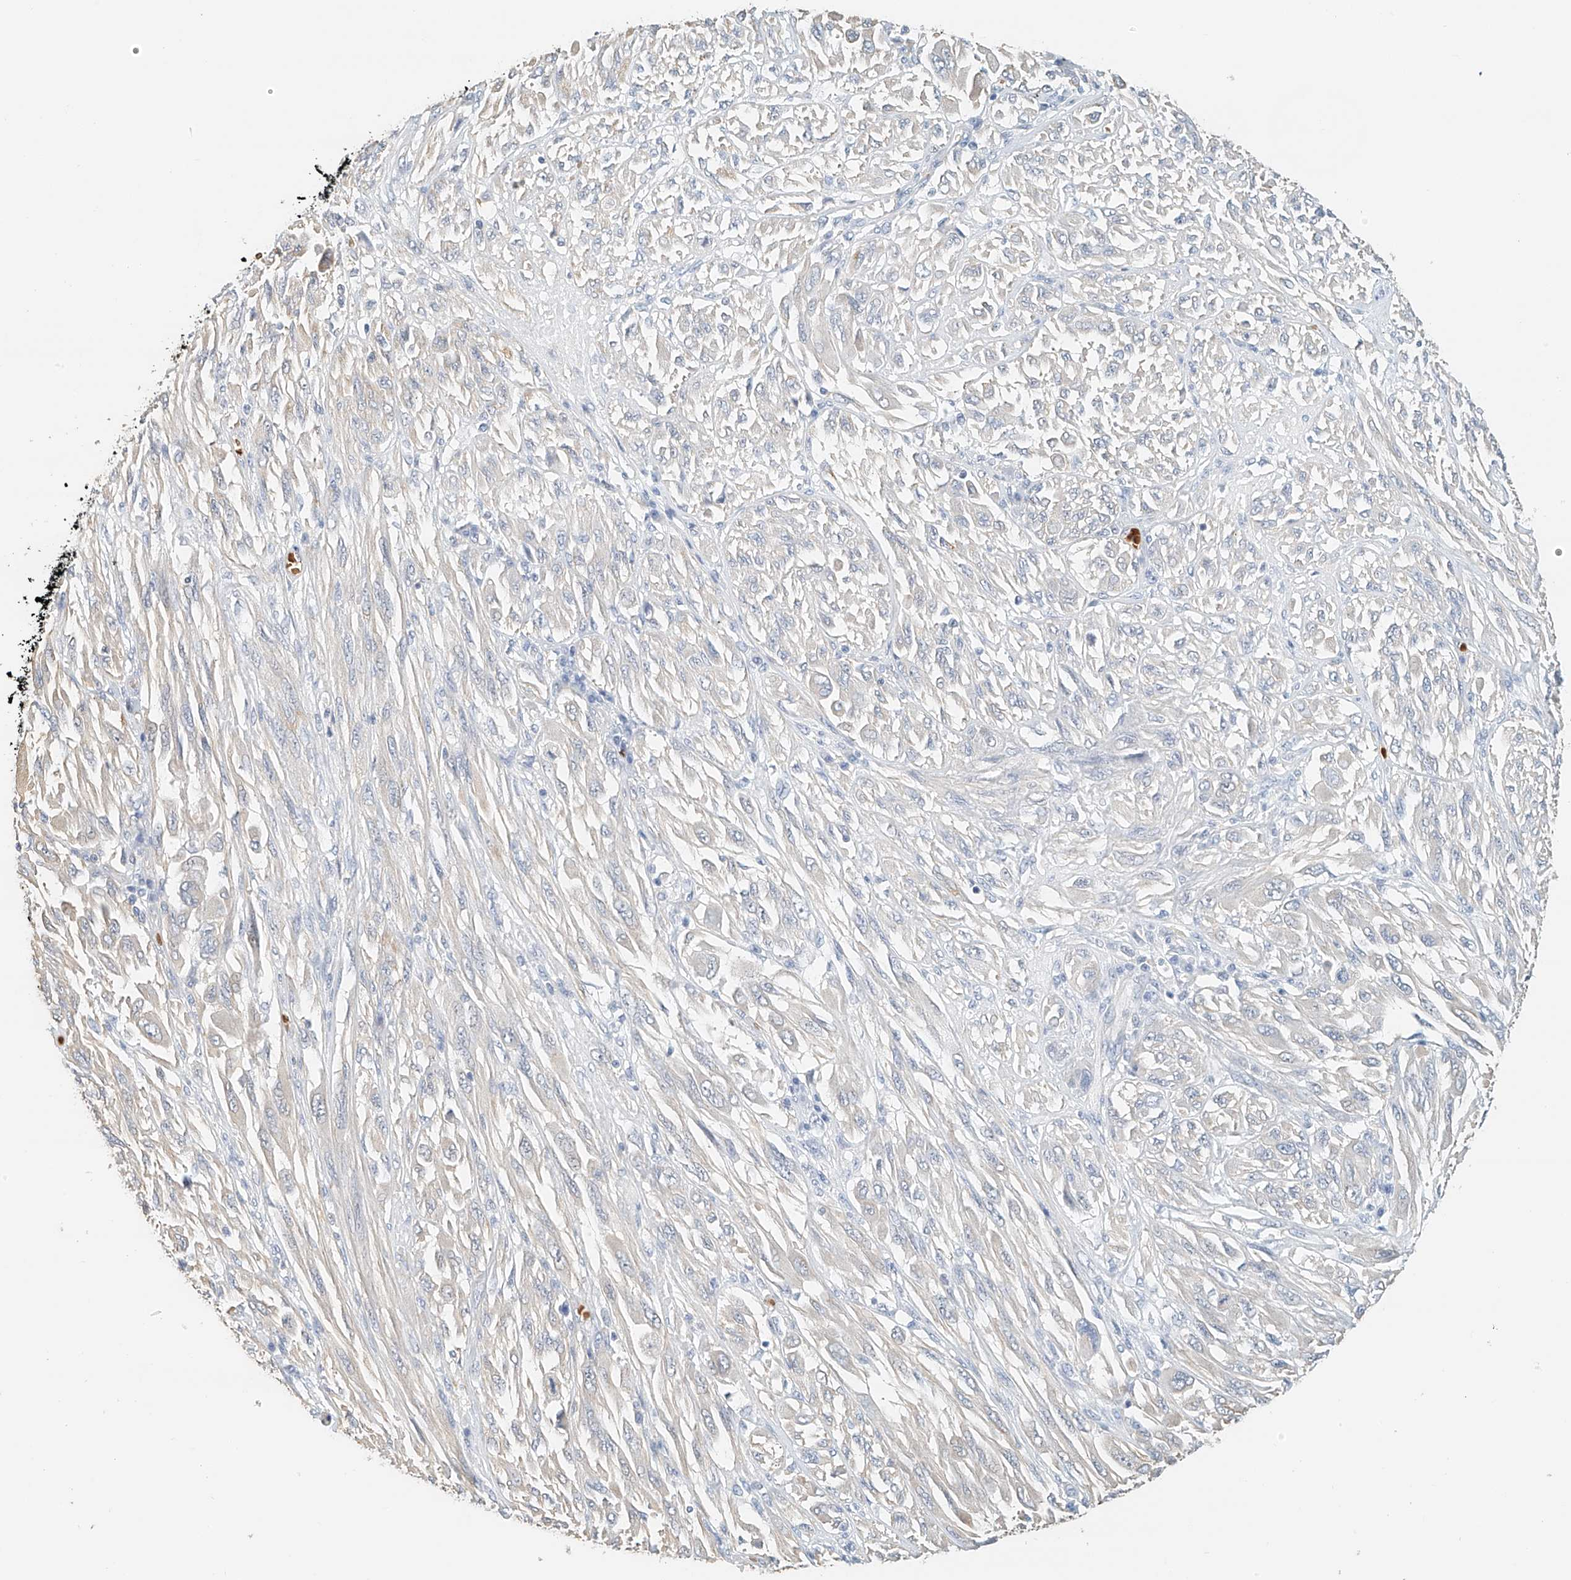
{"staining": {"intensity": "negative", "quantity": "none", "location": "none"}, "tissue": "melanoma", "cell_type": "Tumor cells", "image_type": "cancer", "snomed": [{"axis": "morphology", "description": "Malignant melanoma, NOS"}, {"axis": "topography", "description": "Skin"}], "caption": "Immunohistochemistry (IHC) photomicrograph of neoplastic tissue: melanoma stained with DAB displays no significant protein expression in tumor cells.", "gene": "RCAN3", "patient": {"sex": "female", "age": 91}}